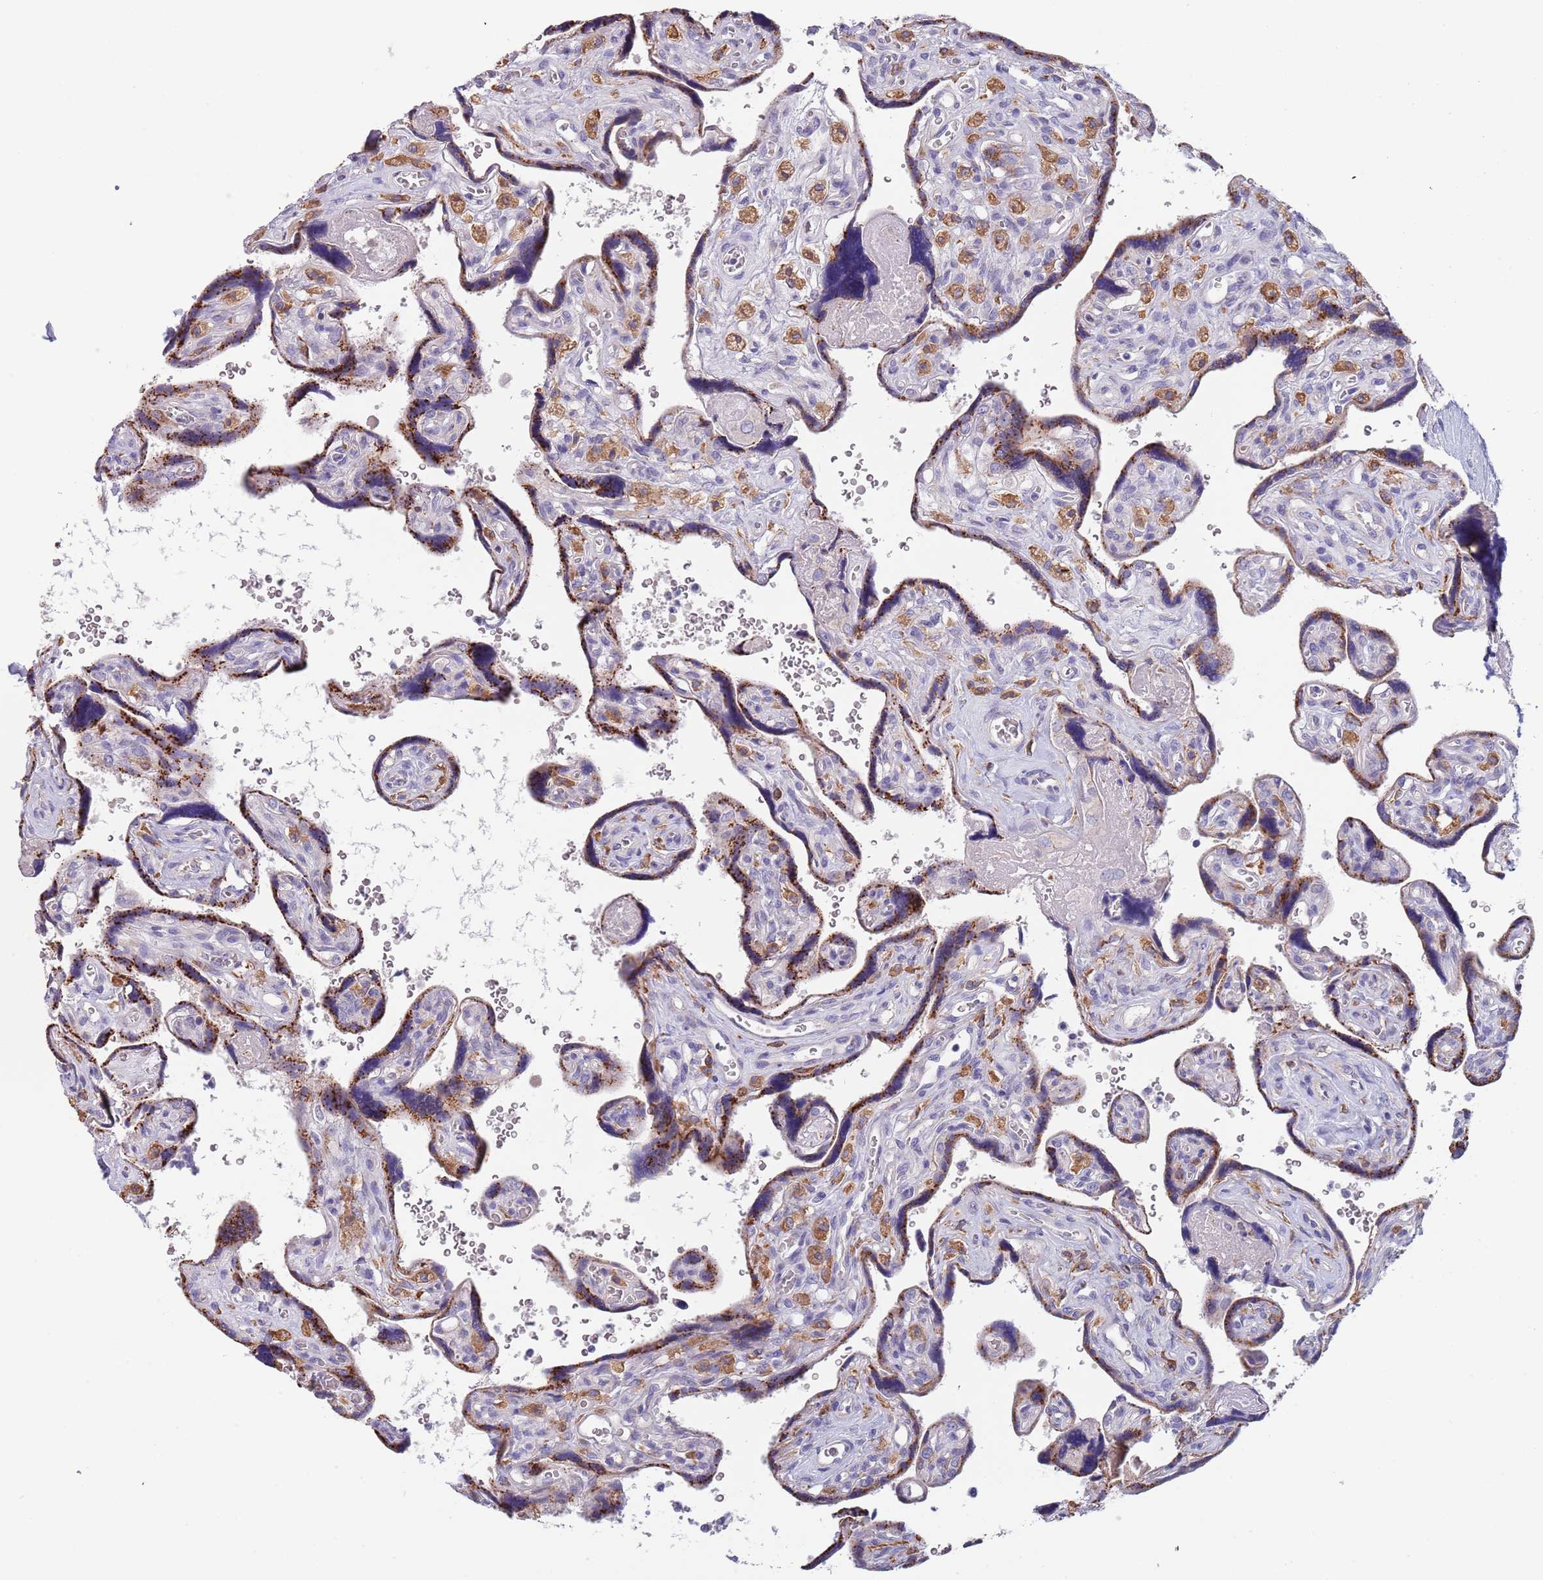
{"staining": {"intensity": "strong", "quantity": "25%-75%", "location": "cytoplasmic/membranous"}, "tissue": "placenta", "cell_type": "Trophoblastic cells", "image_type": "normal", "snomed": [{"axis": "morphology", "description": "Normal tissue, NOS"}, {"axis": "topography", "description": "Placenta"}], "caption": "Placenta stained with immunohistochemistry reveals strong cytoplasmic/membranous positivity in approximately 25%-75% of trophoblastic cells.", "gene": "MAN1C1", "patient": {"sex": "female", "age": 39}}